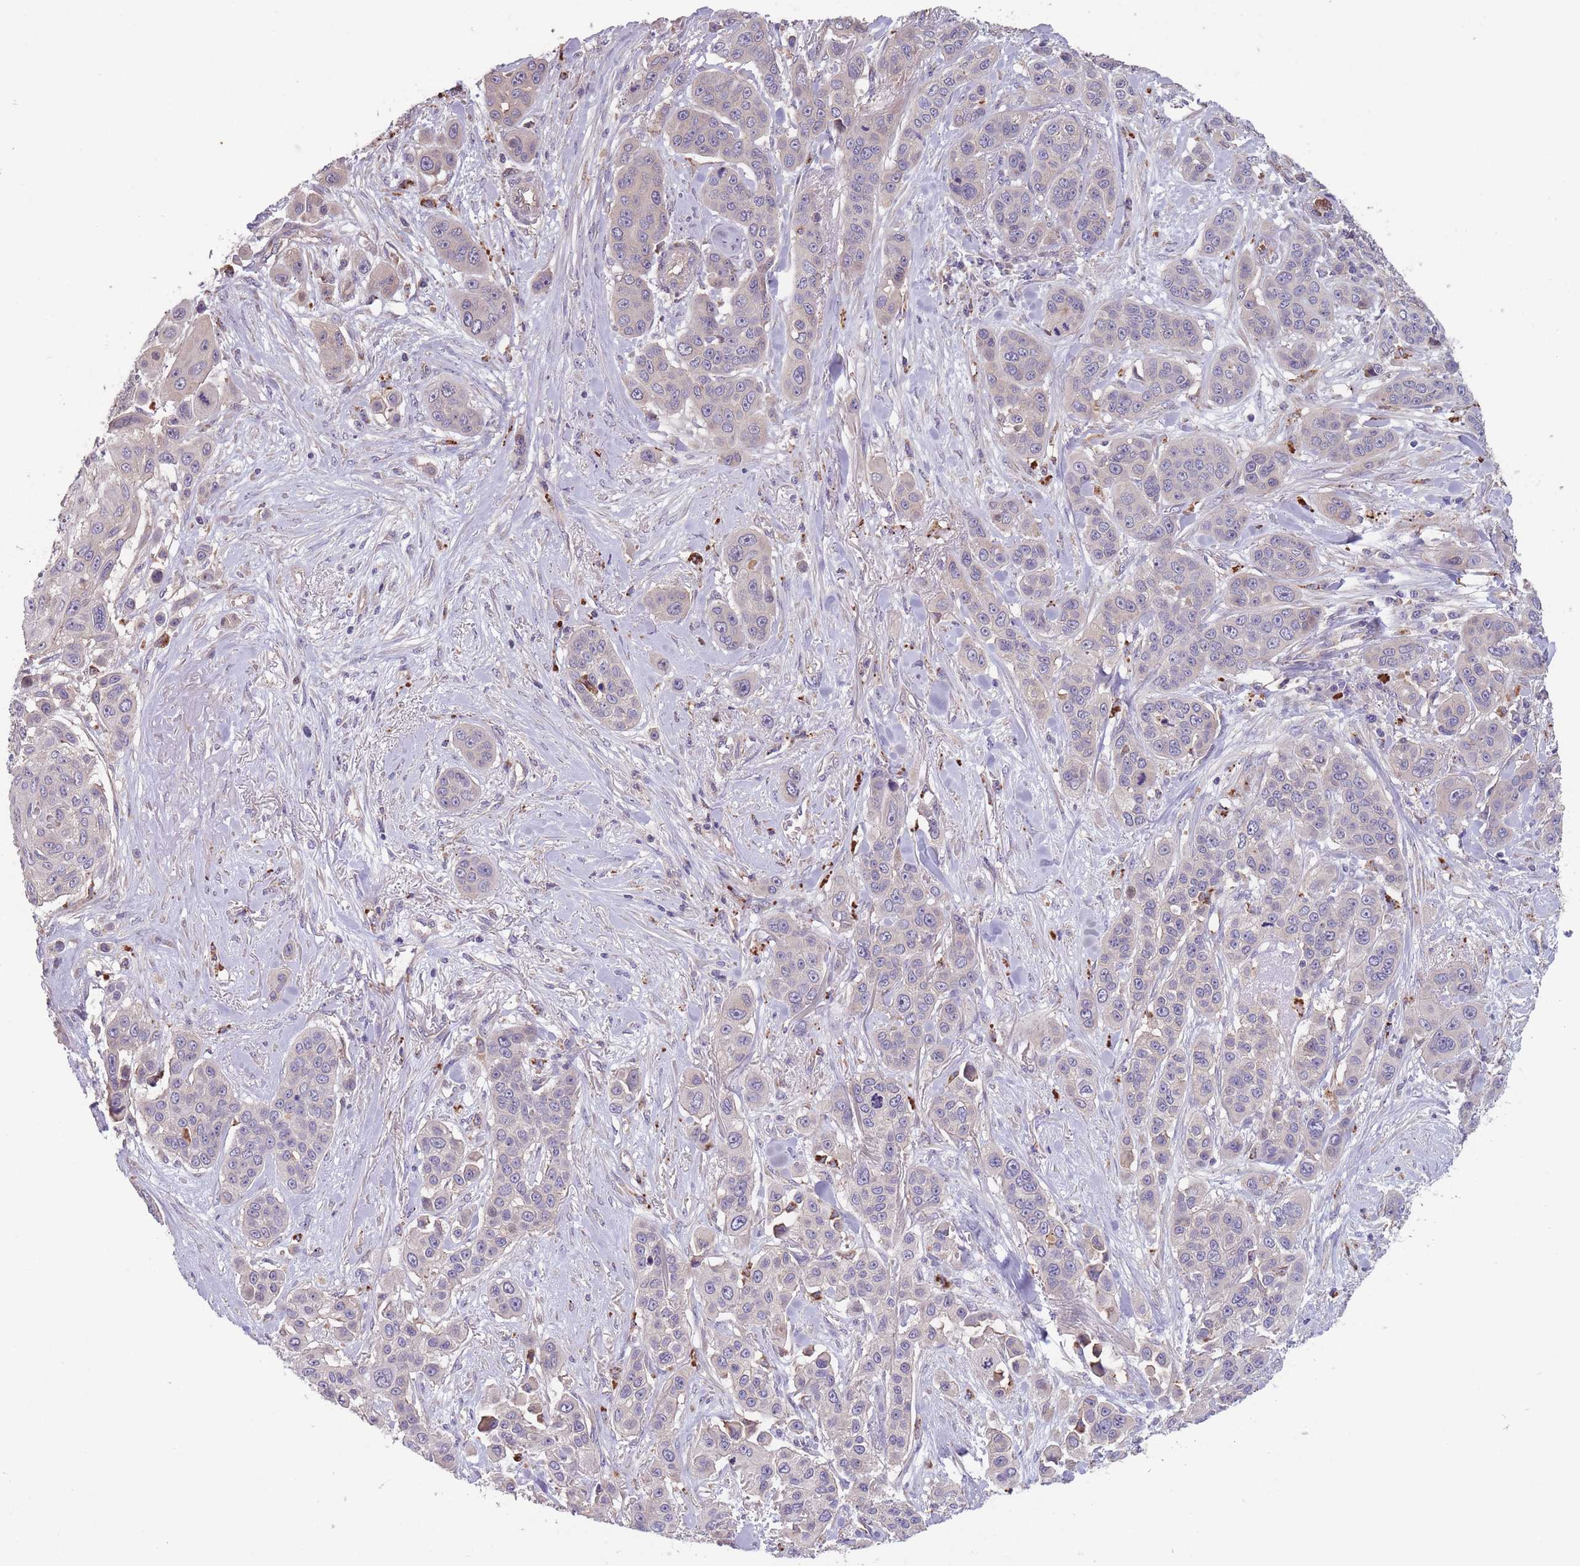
{"staining": {"intensity": "negative", "quantity": "none", "location": "none"}, "tissue": "skin cancer", "cell_type": "Tumor cells", "image_type": "cancer", "snomed": [{"axis": "morphology", "description": "Squamous cell carcinoma, NOS"}, {"axis": "topography", "description": "Skin"}], "caption": "Immunohistochemistry (IHC) image of squamous cell carcinoma (skin) stained for a protein (brown), which demonstrates no staining in tumor cells. (DAB immunohistochemistry (IHC), high magnification).", "gene": "ITPKC", "patient": {"sex": "male", "age": 67}}